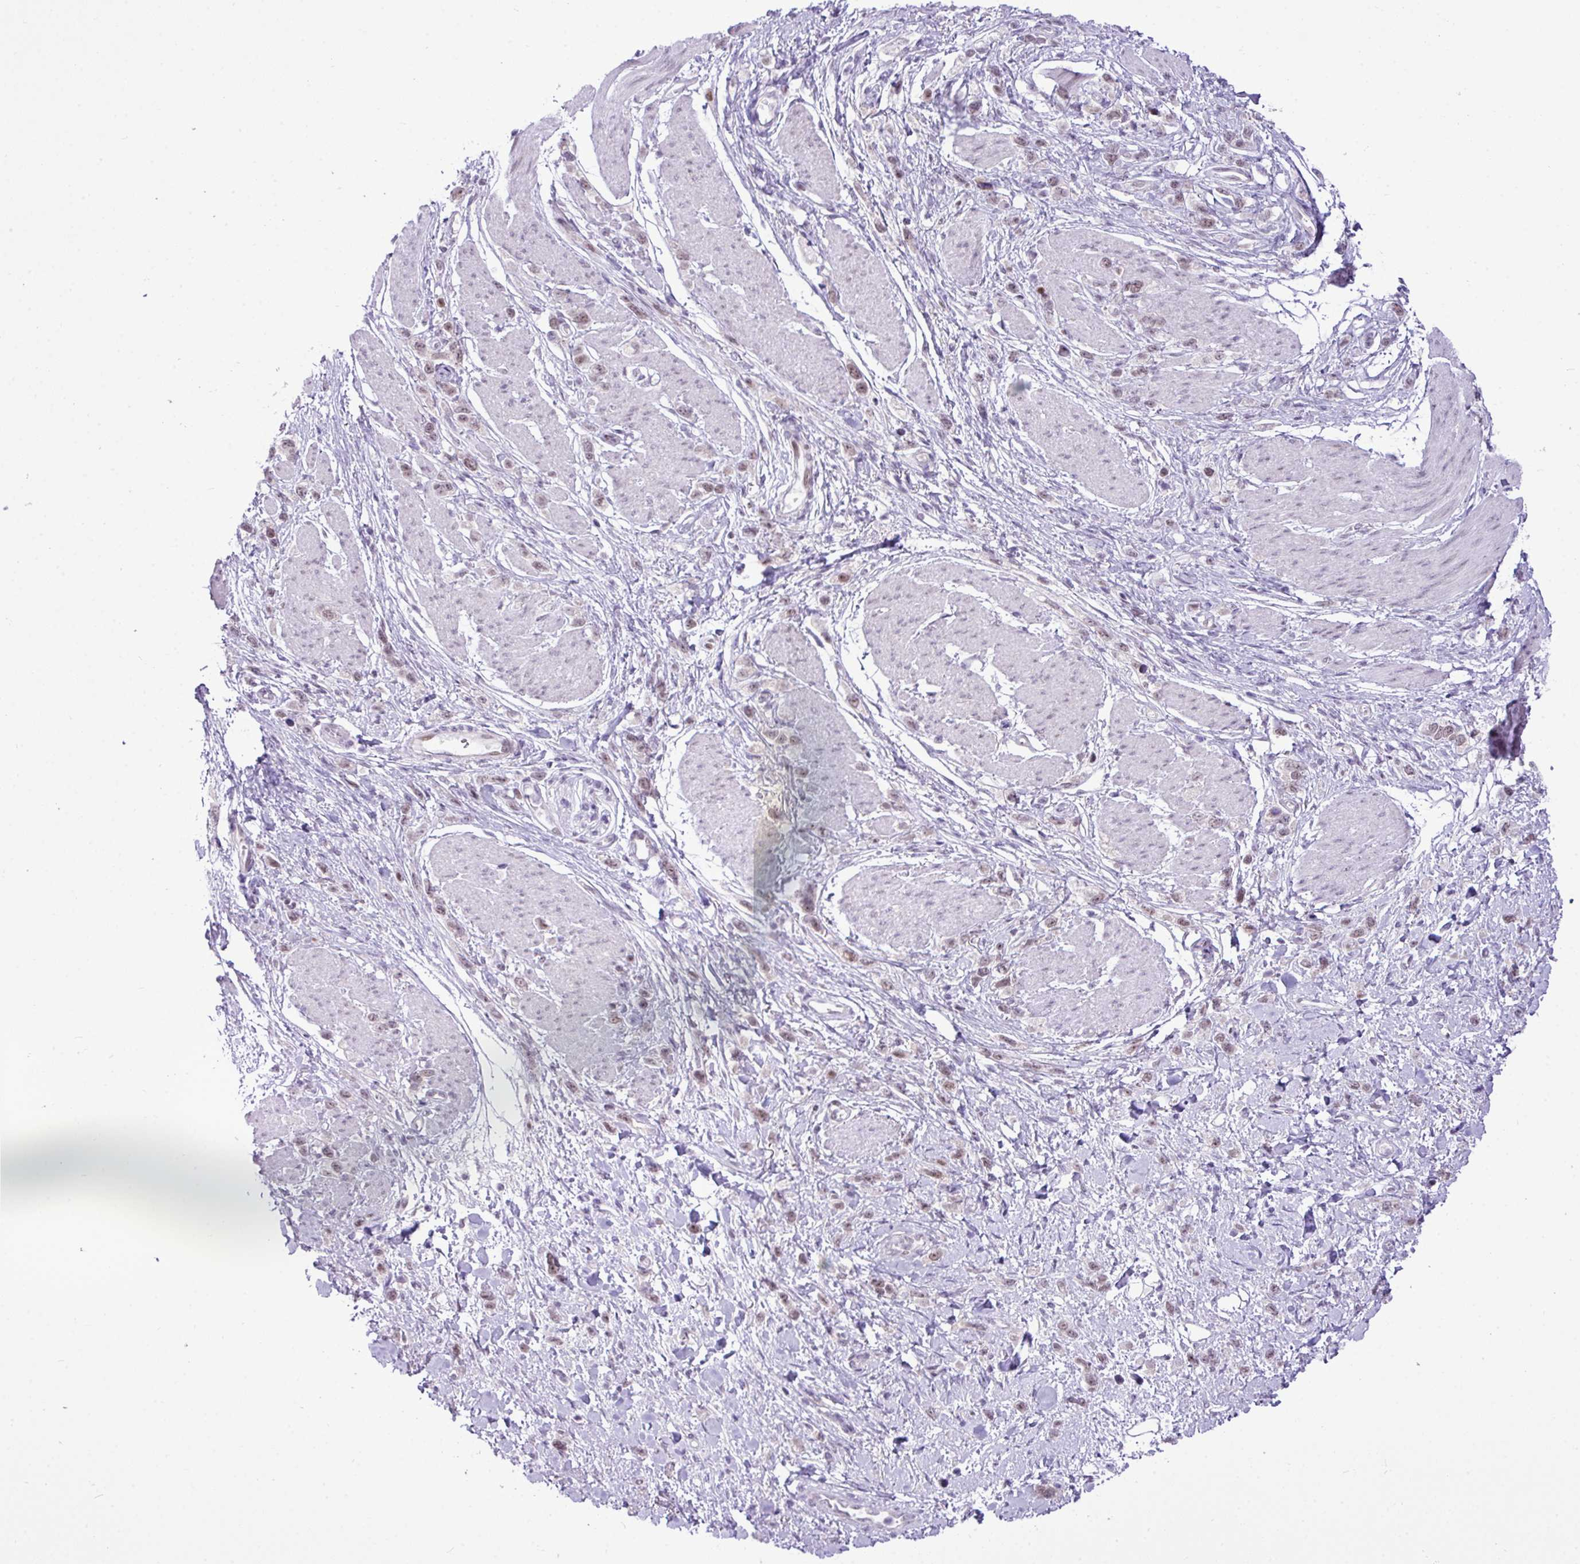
{"staining": {"intensity": "weak", "quantity": ">75%", "location": "nuclear"}, "tissue": "stomach cancer", "cell_type": "Tumor cells", "image_type": "cancer", "snomed": [{"axis": "morphology", "description": "Adenocarcinoma, NOS"}, {"axis": "topography", "description": "Stomach"}], "caption": "Stomach adenocarcinoma stained with DAB immunohistochemistry shows low levels of weak nuclear staining in about >75% of tumor cells. (DAB (3,3'-diaminobenzidine) IHC, brown staining for protein, blue staining for nuclei).", "gene": "ELOA2", "patient": {"sex": "female", "age": 65}}